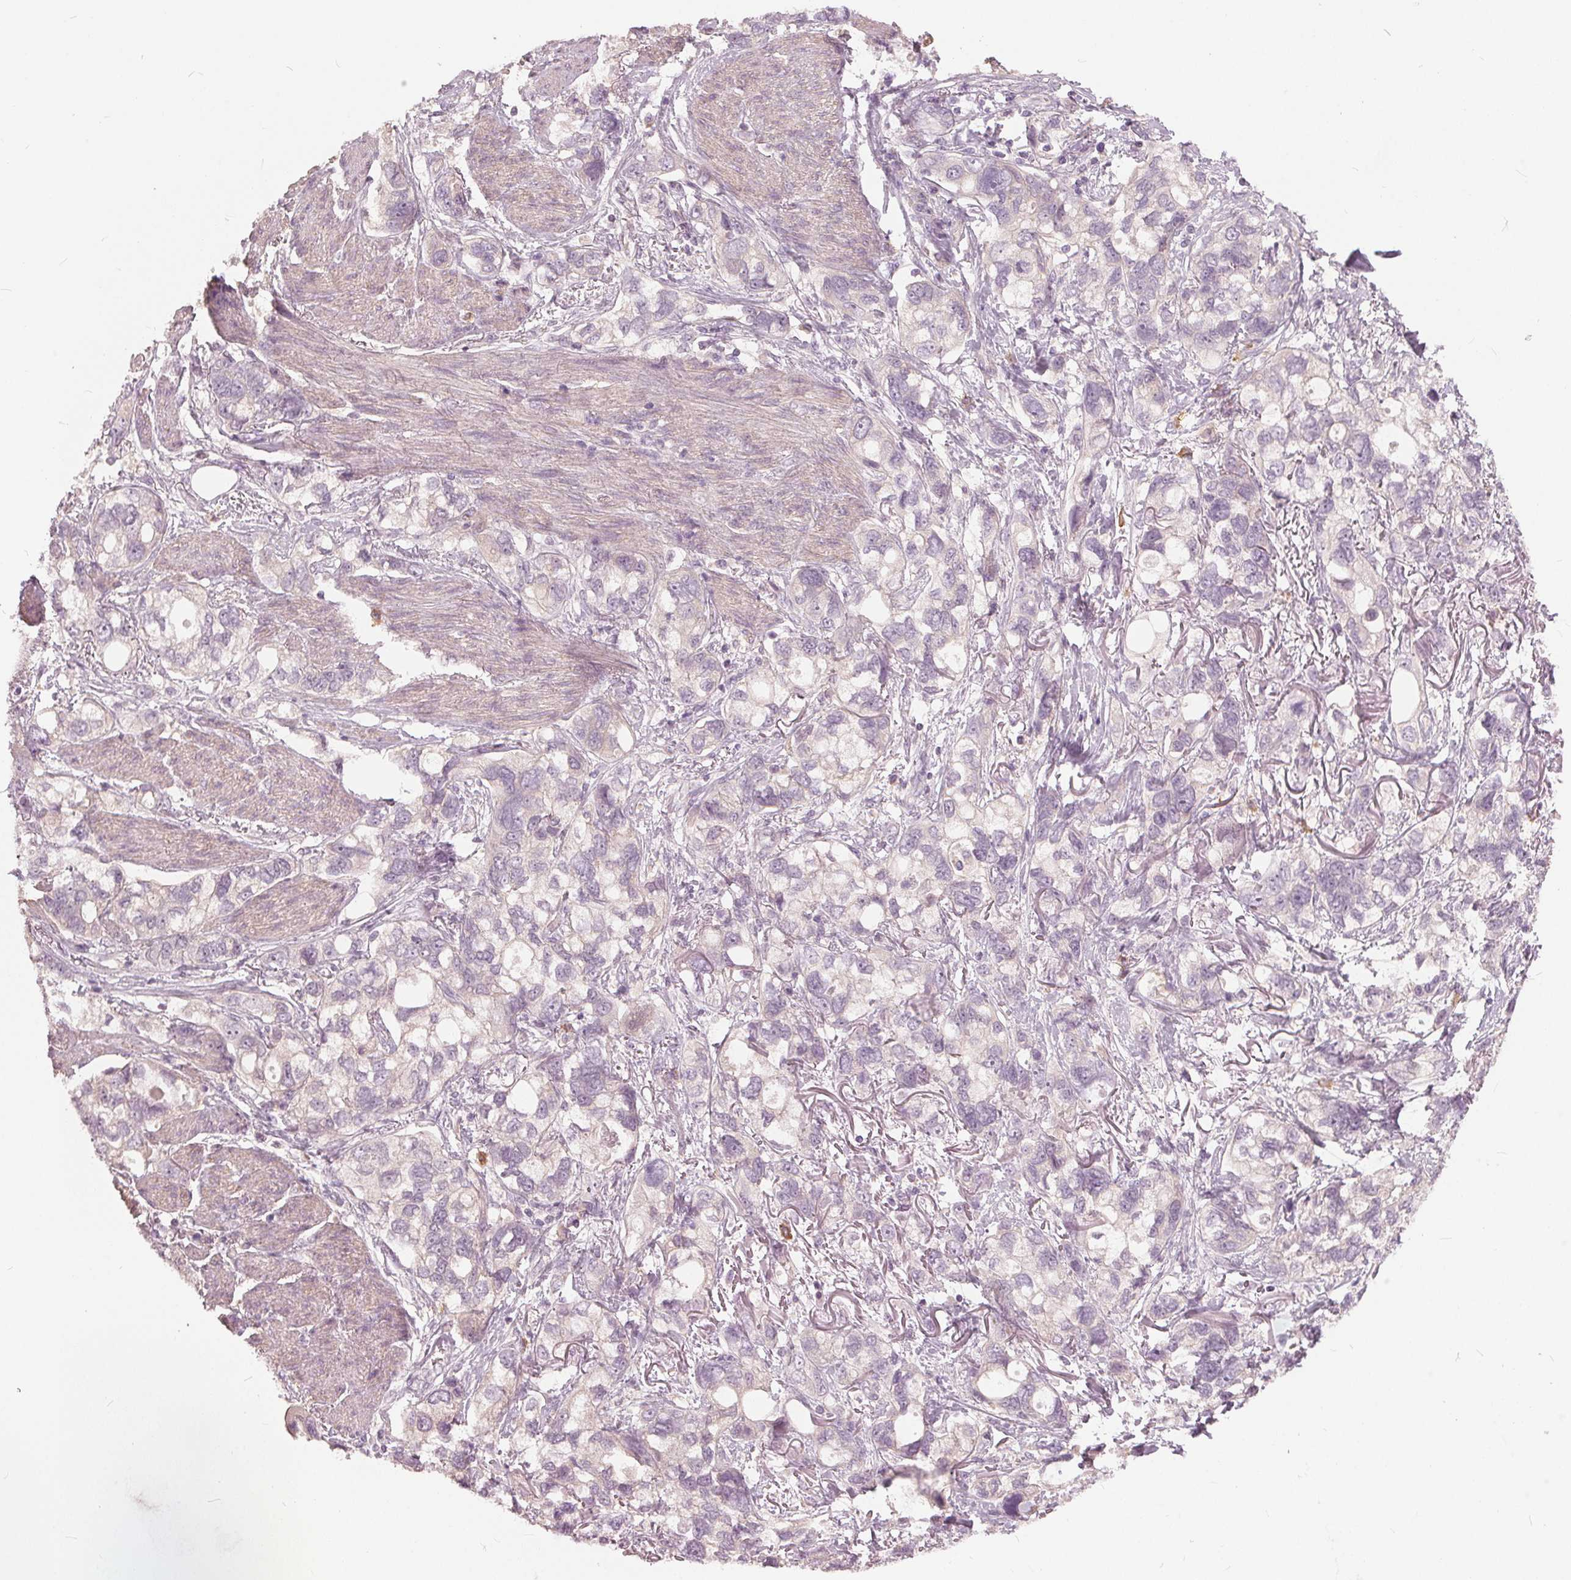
{"staining": {"intensity": "negative", "quantity": "none", "location": "none"}, "tissue": "stomach cancer", "cell_type": "Tumor cells", "image_type": "cancer", "snomed": [{"axis": "morphology", "description": "Adenocarcinoma, NOS"}, {"axis": "topography", "description": "Stomach, upper"}], "caption": "High power microscopy photomicrograph of an IHC histopathology image of stomach cancer, revealing no significant expression in tumor cells.", "gene": "KLK13", "patient": {"sex": "female", "age": 81}}